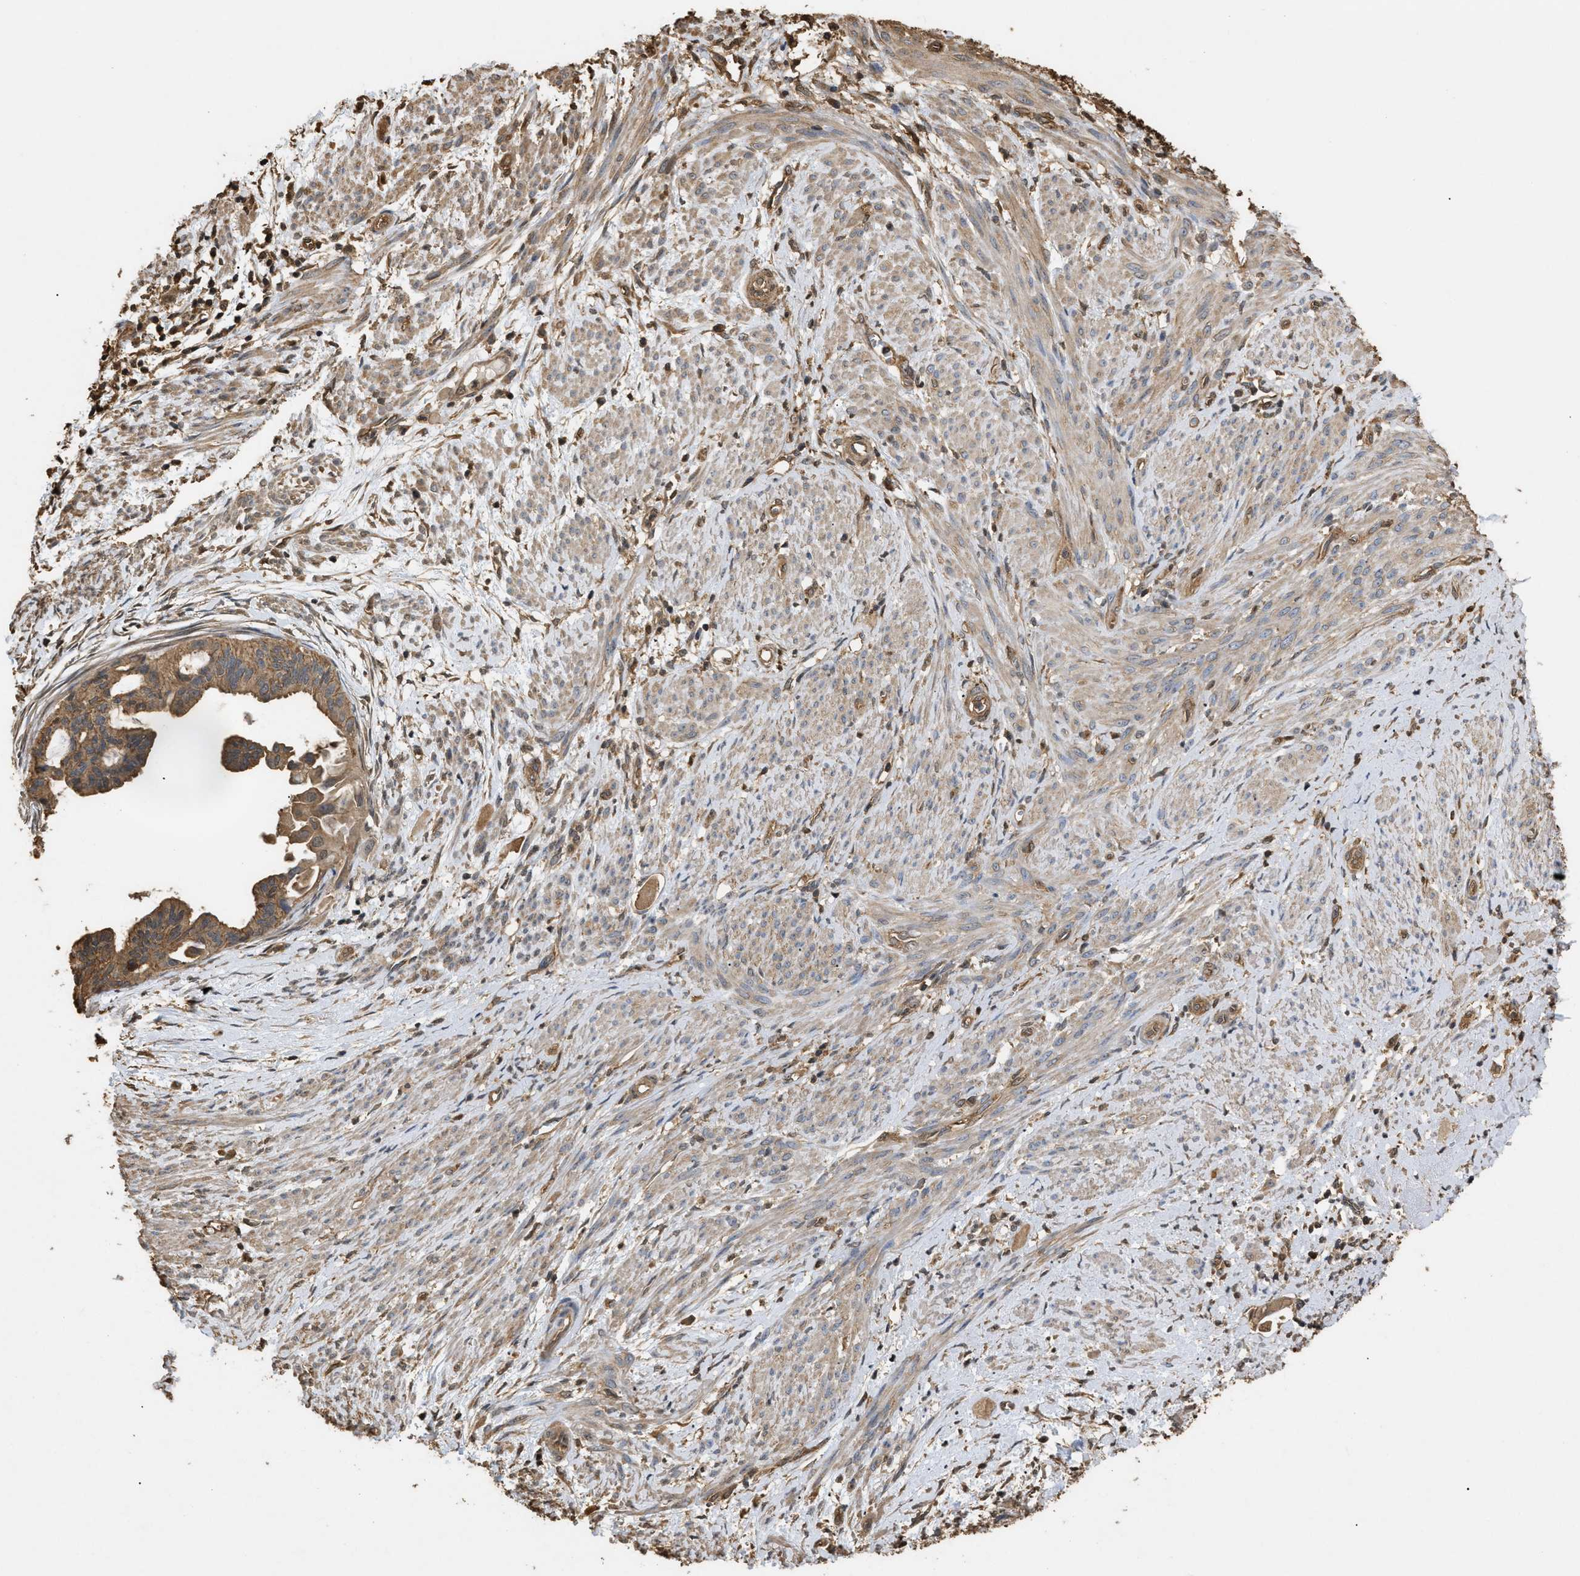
{"staining": {"intensity": "moderate", "quantity": ">75%", "location": "cytoplasmic/membranous"}, "tissue": "cervical cancer", "cell_type": "Tumor cells", "image_type": "cancer", "snomed": [{"axis": "morphology", "description": "Normal tissue, NOS"}, {"axis": "morphology", "description": "Adenocarcinoma, NOS"}, {"axis": "topography", "description": "Cervix"}, {"axis": "topography", "description": "Endometrium"}], "caption": "Brown immunohistochemical staining in adenocarcinoma (cervical) reveals moderate cytoplasmic/membranous positivity in approximately >75% of tumor cells.", "gene": "CALM1", "patient": {"sex": "female", "age": 86}}